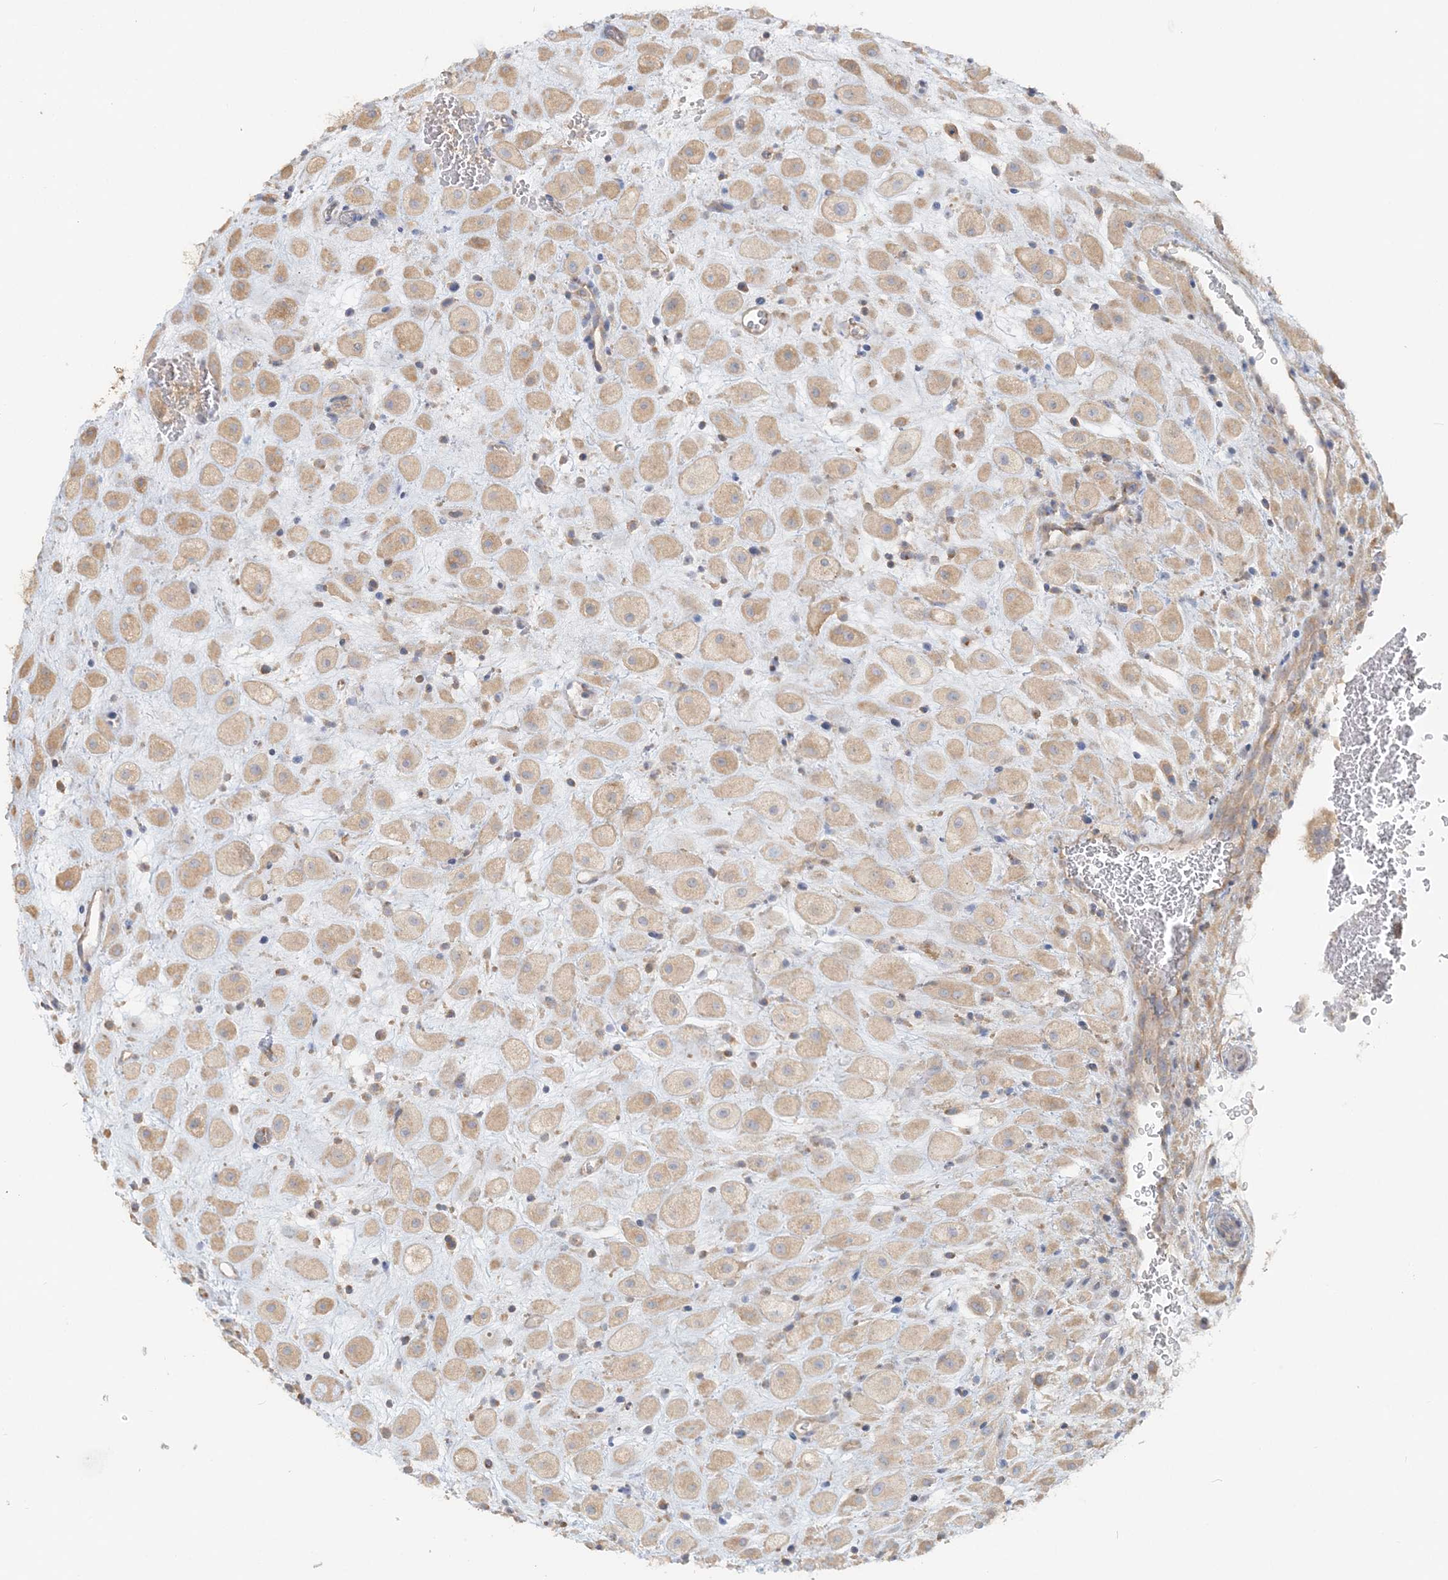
{"staining": {"intensity": "weak", "quantity": ">75%", "location": "cytoplasmic/membranous"}, "tissue": "placenta", "cell_type": "Decidual cells", "image_type": "normal", "snomed": [{"axis": "morphology", "description": "Normal tissue, NOS"}, {"axis": "topography", "description": "Placenta"}], "caption": "This photomicrograph displays immunohistochemistry staining of benign human placenta, with low weak cytoplasmic/membranous expression in approximately >75% of decidual cells.", "gene": "TBC1D5", "patient": {"sex": "female", "age": 35}}